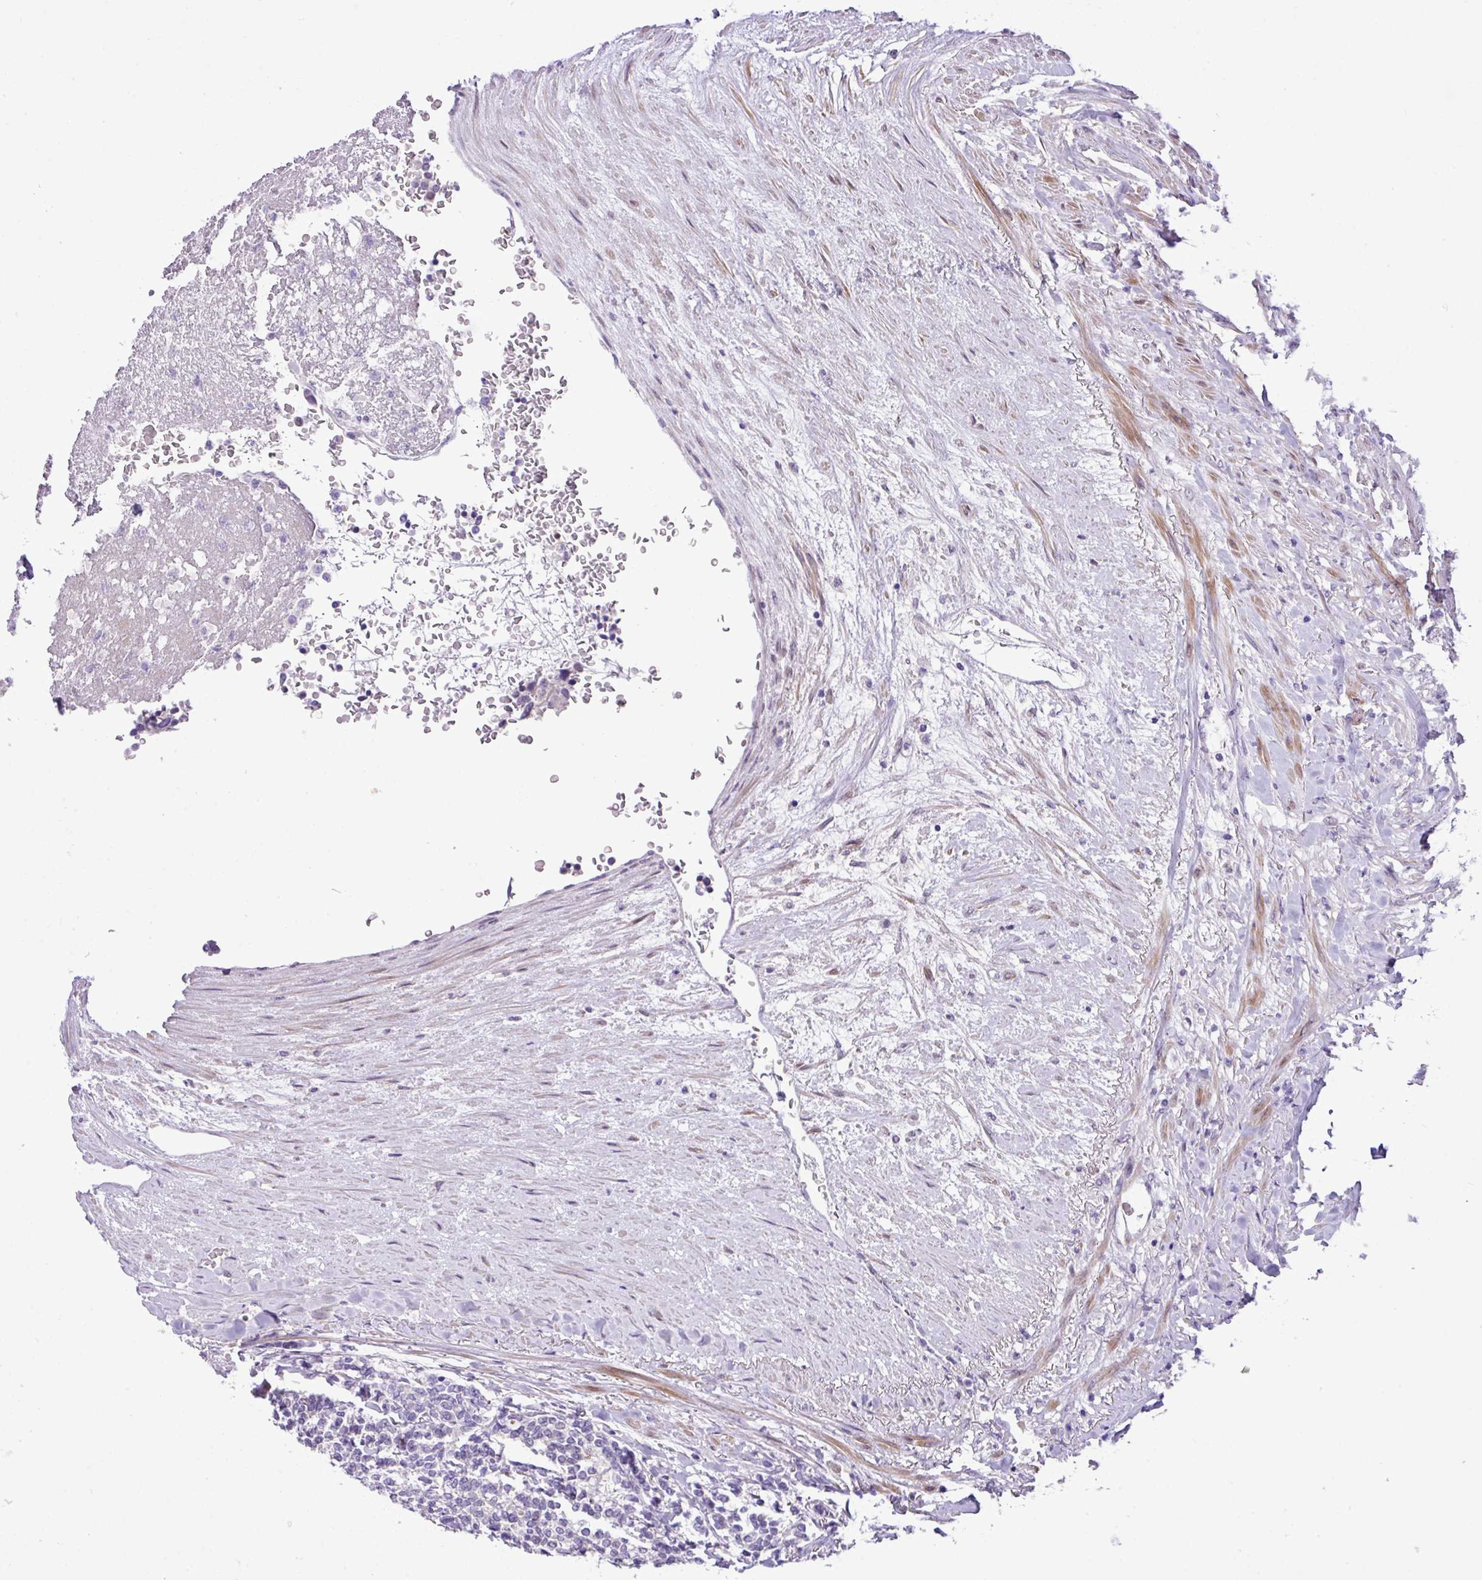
{"staining": {"intensity": "negative", "quantity": "none", "location": "none"}, "tissue": "carcinoid", "cell_type": "Tumor cells", "image_type": "cancer", "snomed": [{"axis": "morphology", "description": "Carcinoid, malignant, NOS"}, {"axis": "topography", "description": "Pancreas"}], "caption": "Immunohistochemistry (IHC) of human malignant carcinoid reveals no positivity in tumor cells.", "gene": "YLPM1", "patient": {"sex": "female", "age": 54}}